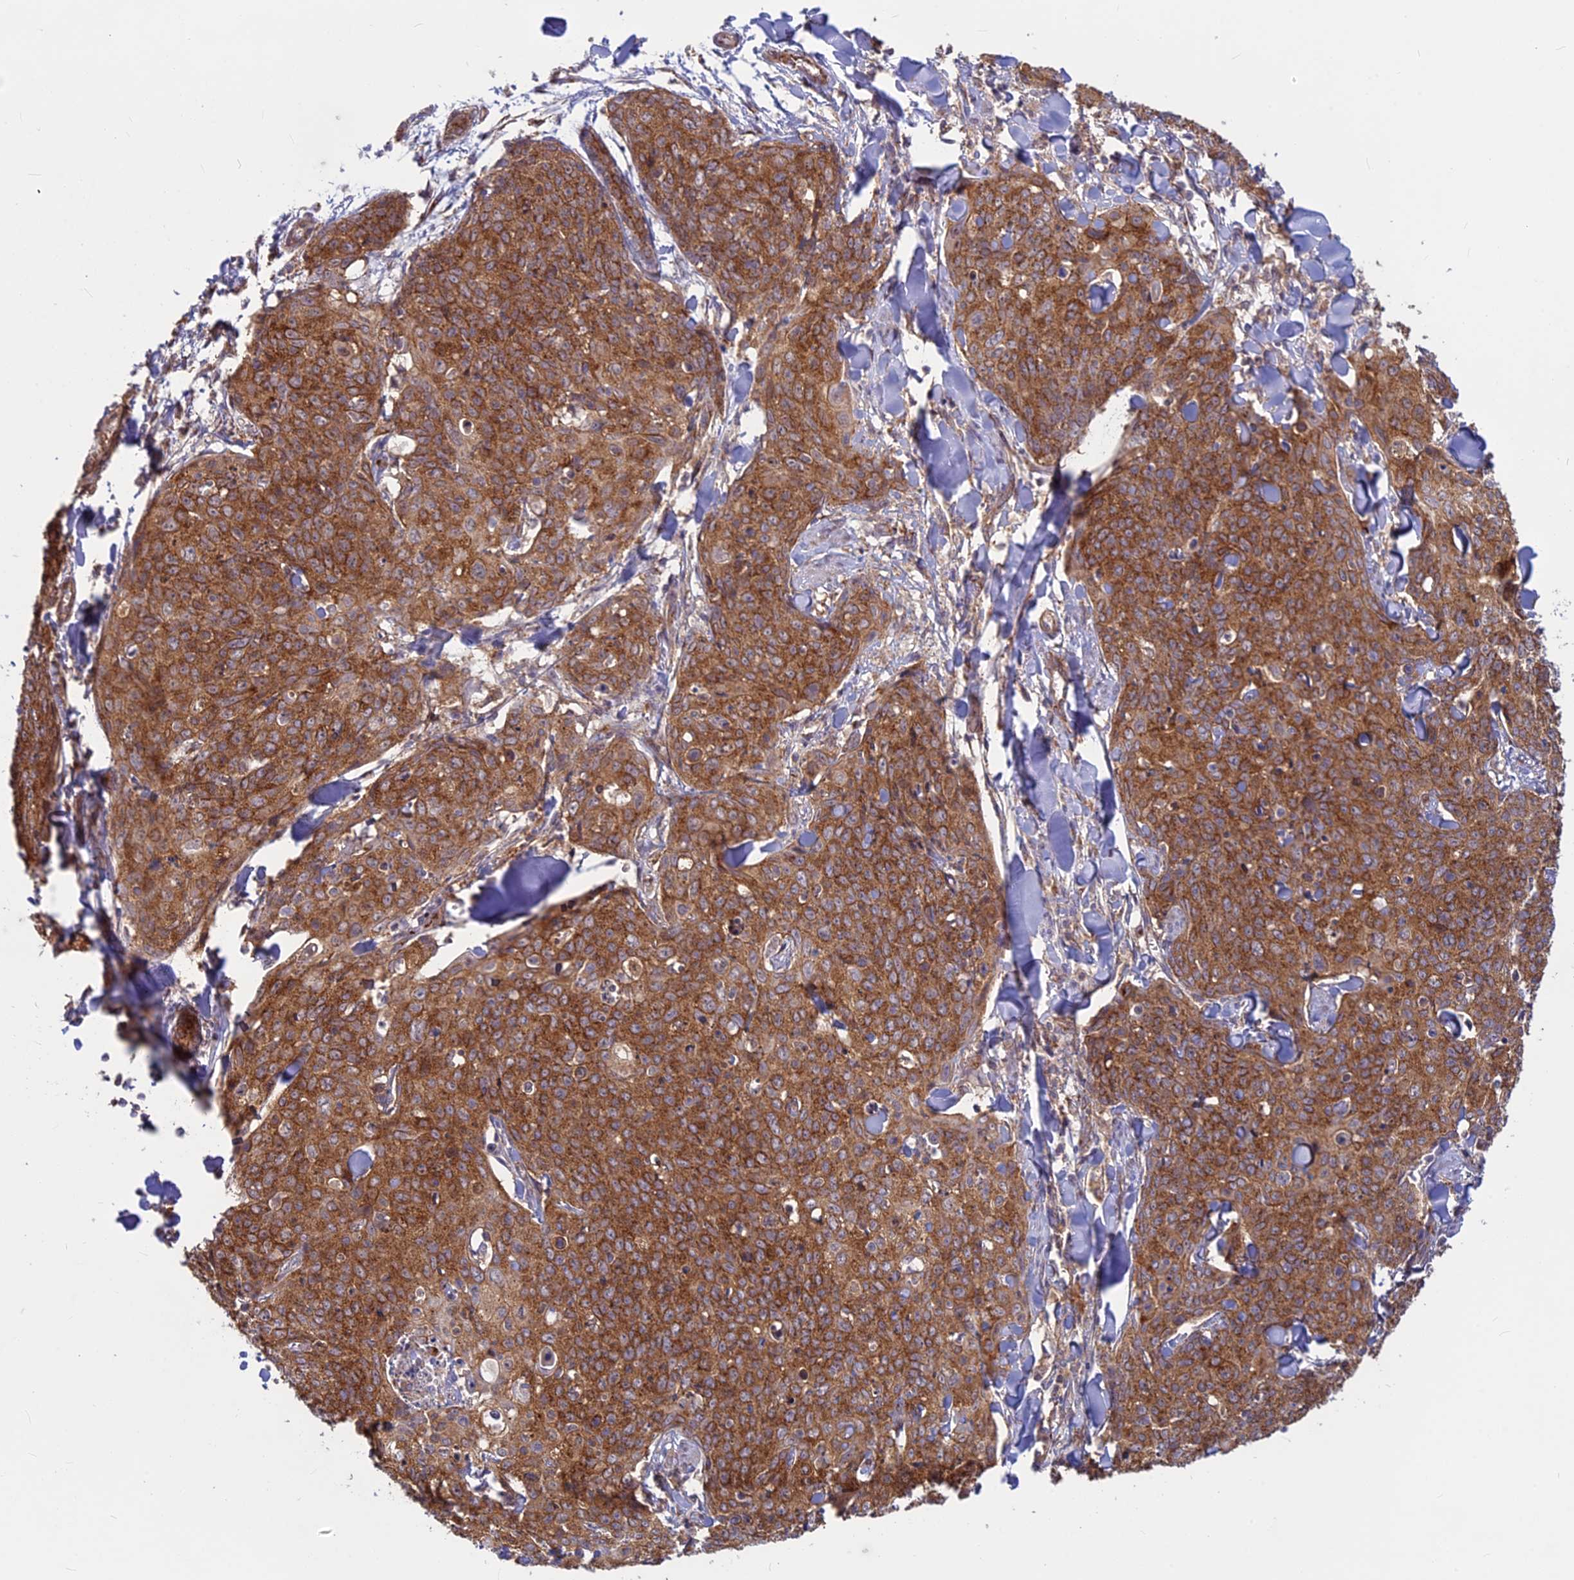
{"staining": {"intensity": "moderate", "quantity": ">75%", "location": "cytoplasmic/membranous"}, "tissue": "skin cancer", "cell_type": "Tumor cells", "image_type": "cancer", "snomed": [{"axis": "morphology", "description": "Squamous cell carcinoma, NOS"}, {"axis": "topography", "description": "Skin"}, {"axis": "topography", "description": "Vulva"}], "caption": "Immunohistochemistry image of neoplastic tissue: squamous cell carcinoma (skin) stained using IHC demonstrates medium levels of moderate protein expression localized specifically in the cytoplasmic/membranous of tumor cells, appearing as a cytoplasmic/membranous brown color.", "gene": "CLINT1", "patient": {"sex": "female", "age": 85}}